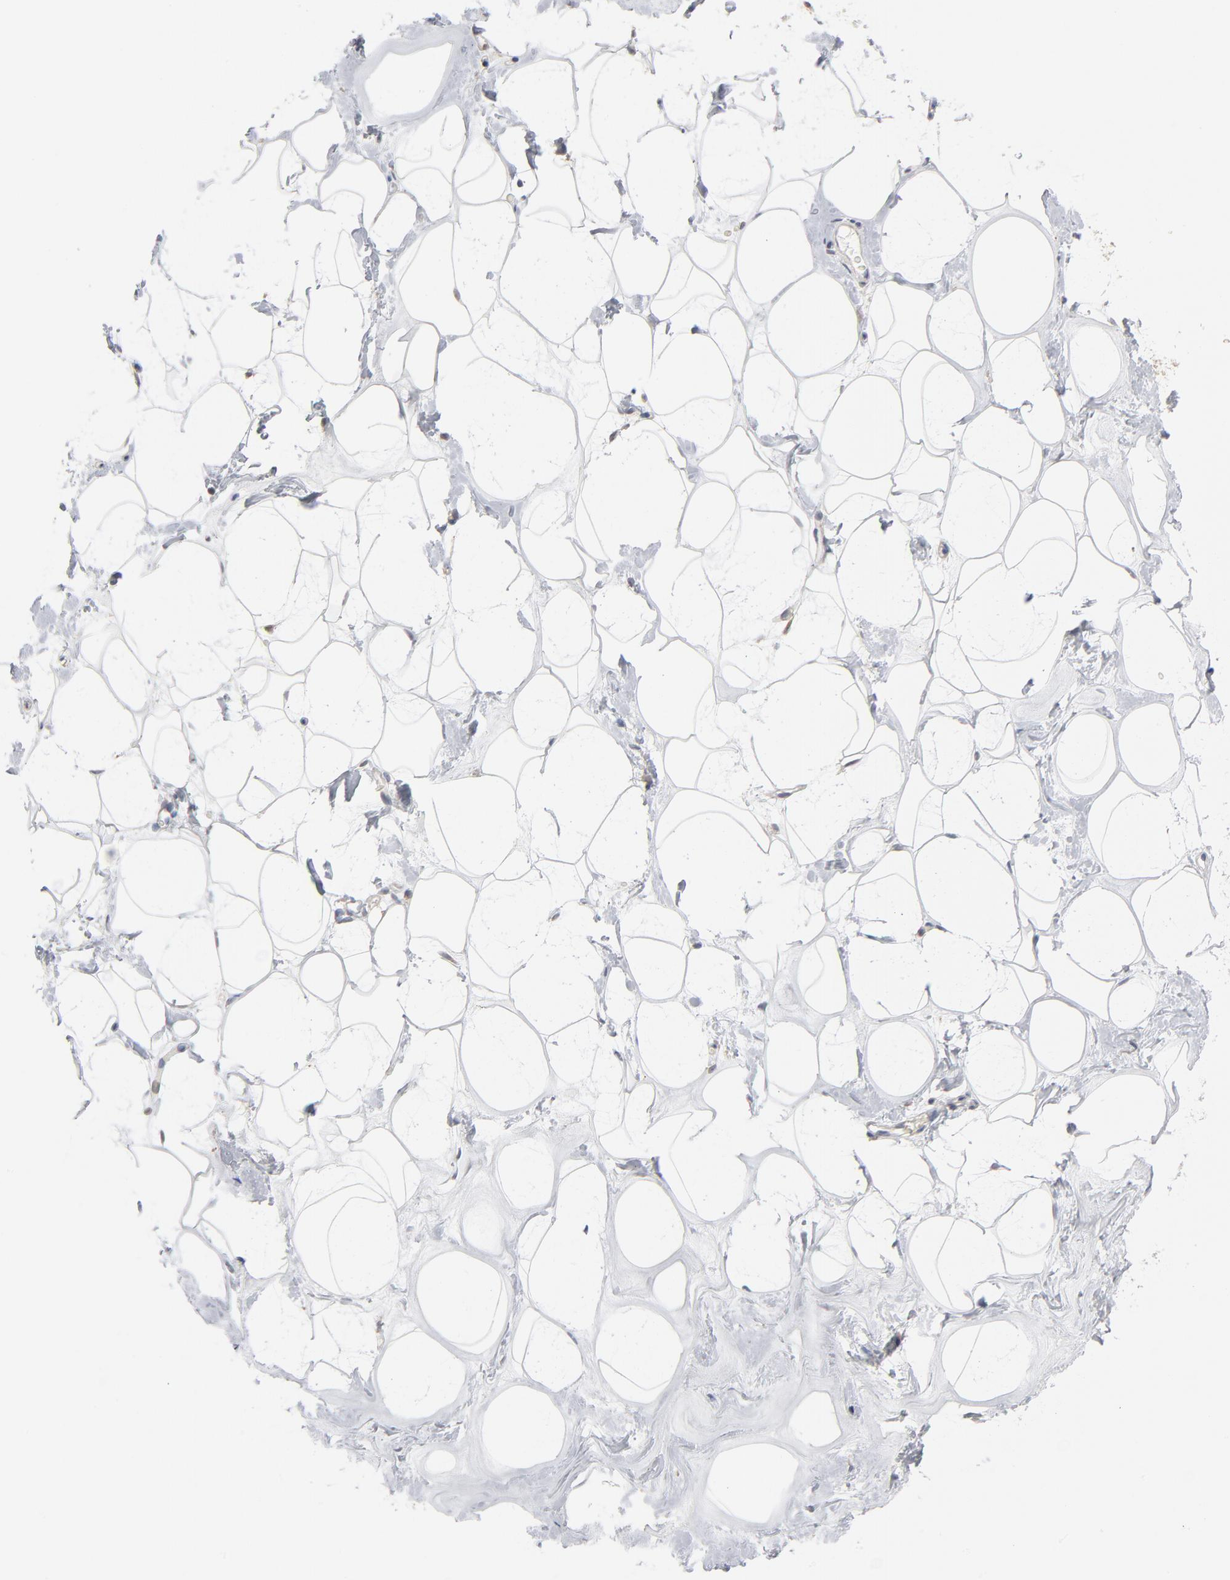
{"staining": {"intensity": "negative", "quantity": "none", "location": "none"}, "tissue": "breast", "cell_type": "Adipocytes", "image_type": "normal", "snomed": [{"axis": "morphology", "description": "Normal tissue, NOS"}, {"axis": "morphology", "description": "Fibrosis, NOS"}, {"axis": "topography", "description": "Breast"}], "caption": "An IHC photomicrograph of benign breast is shown. There is no staining in adipocytes of breast.", "gene": "DNAL4", "patient": {"sex": "female", "age": 39}}